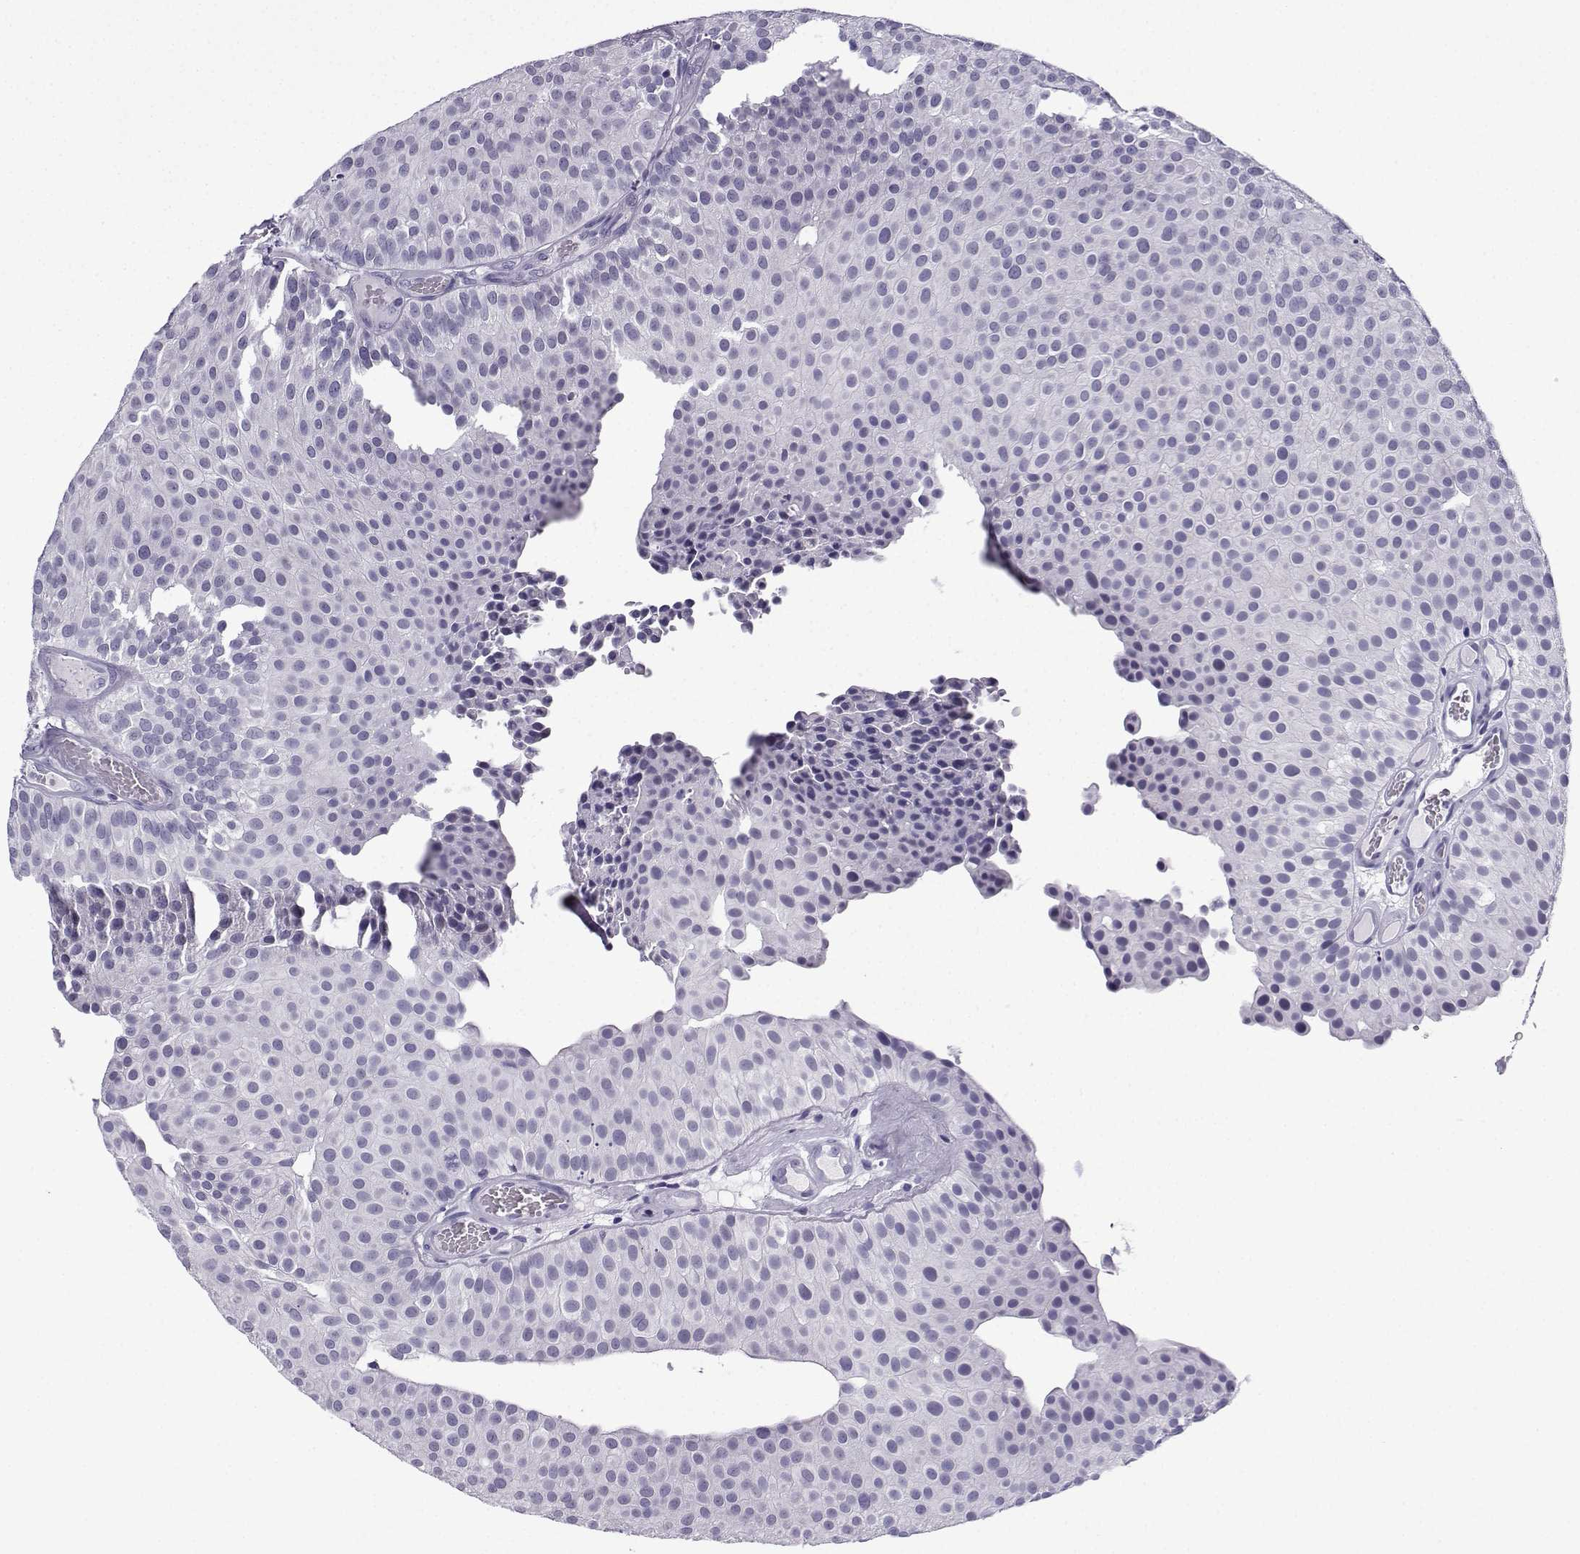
{"staining": {"intensity": "negative", "quantity": "none", "location": "none"}, "tissue": "urothelial cancer", "cell_type": "Tumor cells", "image_type": "cancer", "snomed": [{"axis": "morphology", "description": "Urothelial carcinoma, Low grade"}, {"axis": "topography", "description": "Urinary bladder"}], "caption": "Urothelial cancer stained for a protein using immunohistochemistry (IHC) shows no positivity tumor cells.", "gene": "ACRBP", "patient": {"sex": "female", "age": 87}}